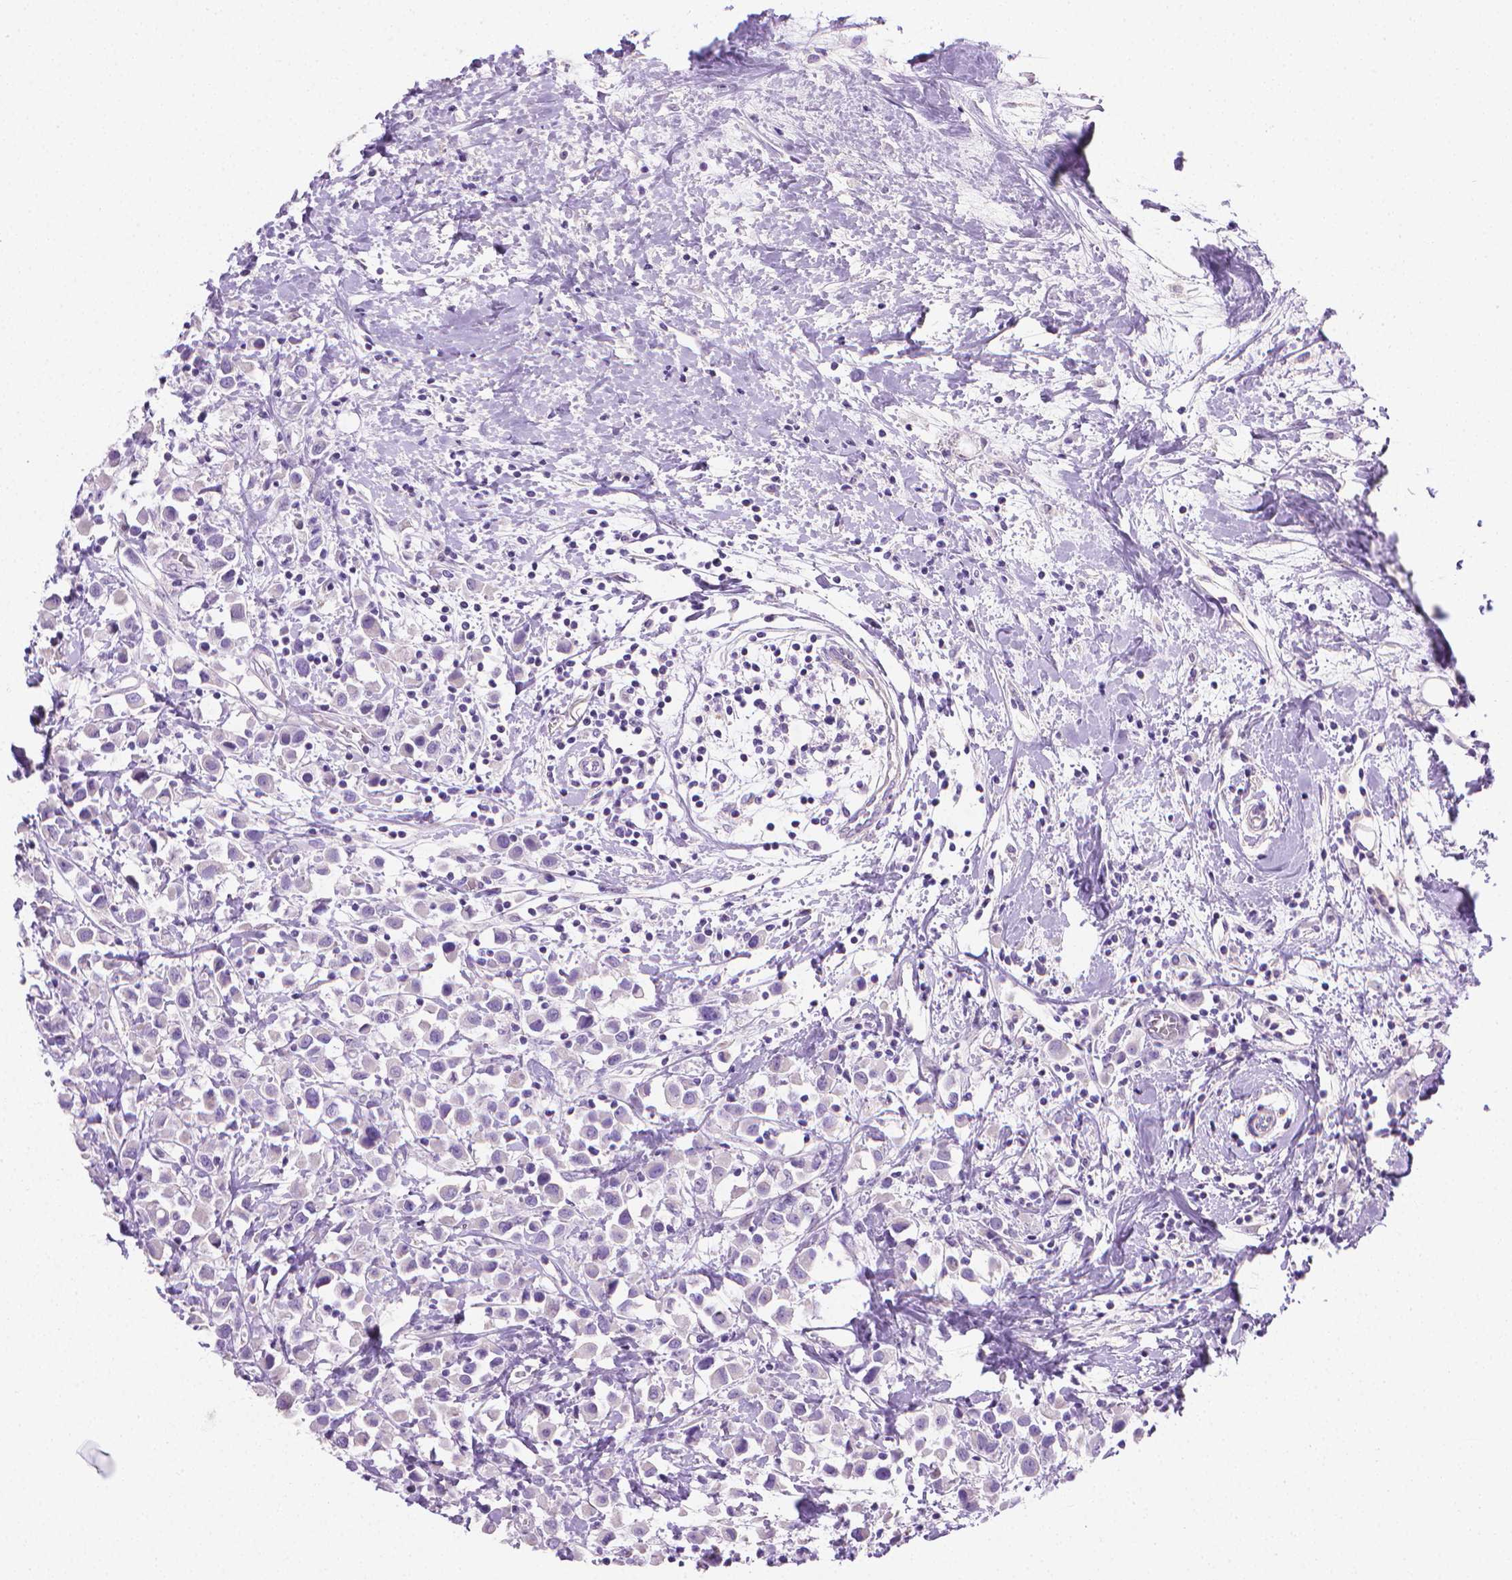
{"staining": {"intensity": "negative", "quantity": "none", "location": "none"}, "tissue": "breast cancer", "cell_type": "Tumor cells", "image_type": "cancer", "snomed": [{"axis": "morphology", "description": "Duct carcinoma"}, {"axis": "topography", "description": "Breast"}], "caption": "An immunohistochemistry (IHC) histopathology image of breast intraductal carcinoma is shown. There is no staining in tumor cells of breast intraductal carcinoma.", "gene": "PNMA2", "patient": {"sex": "female", "age": 61}}